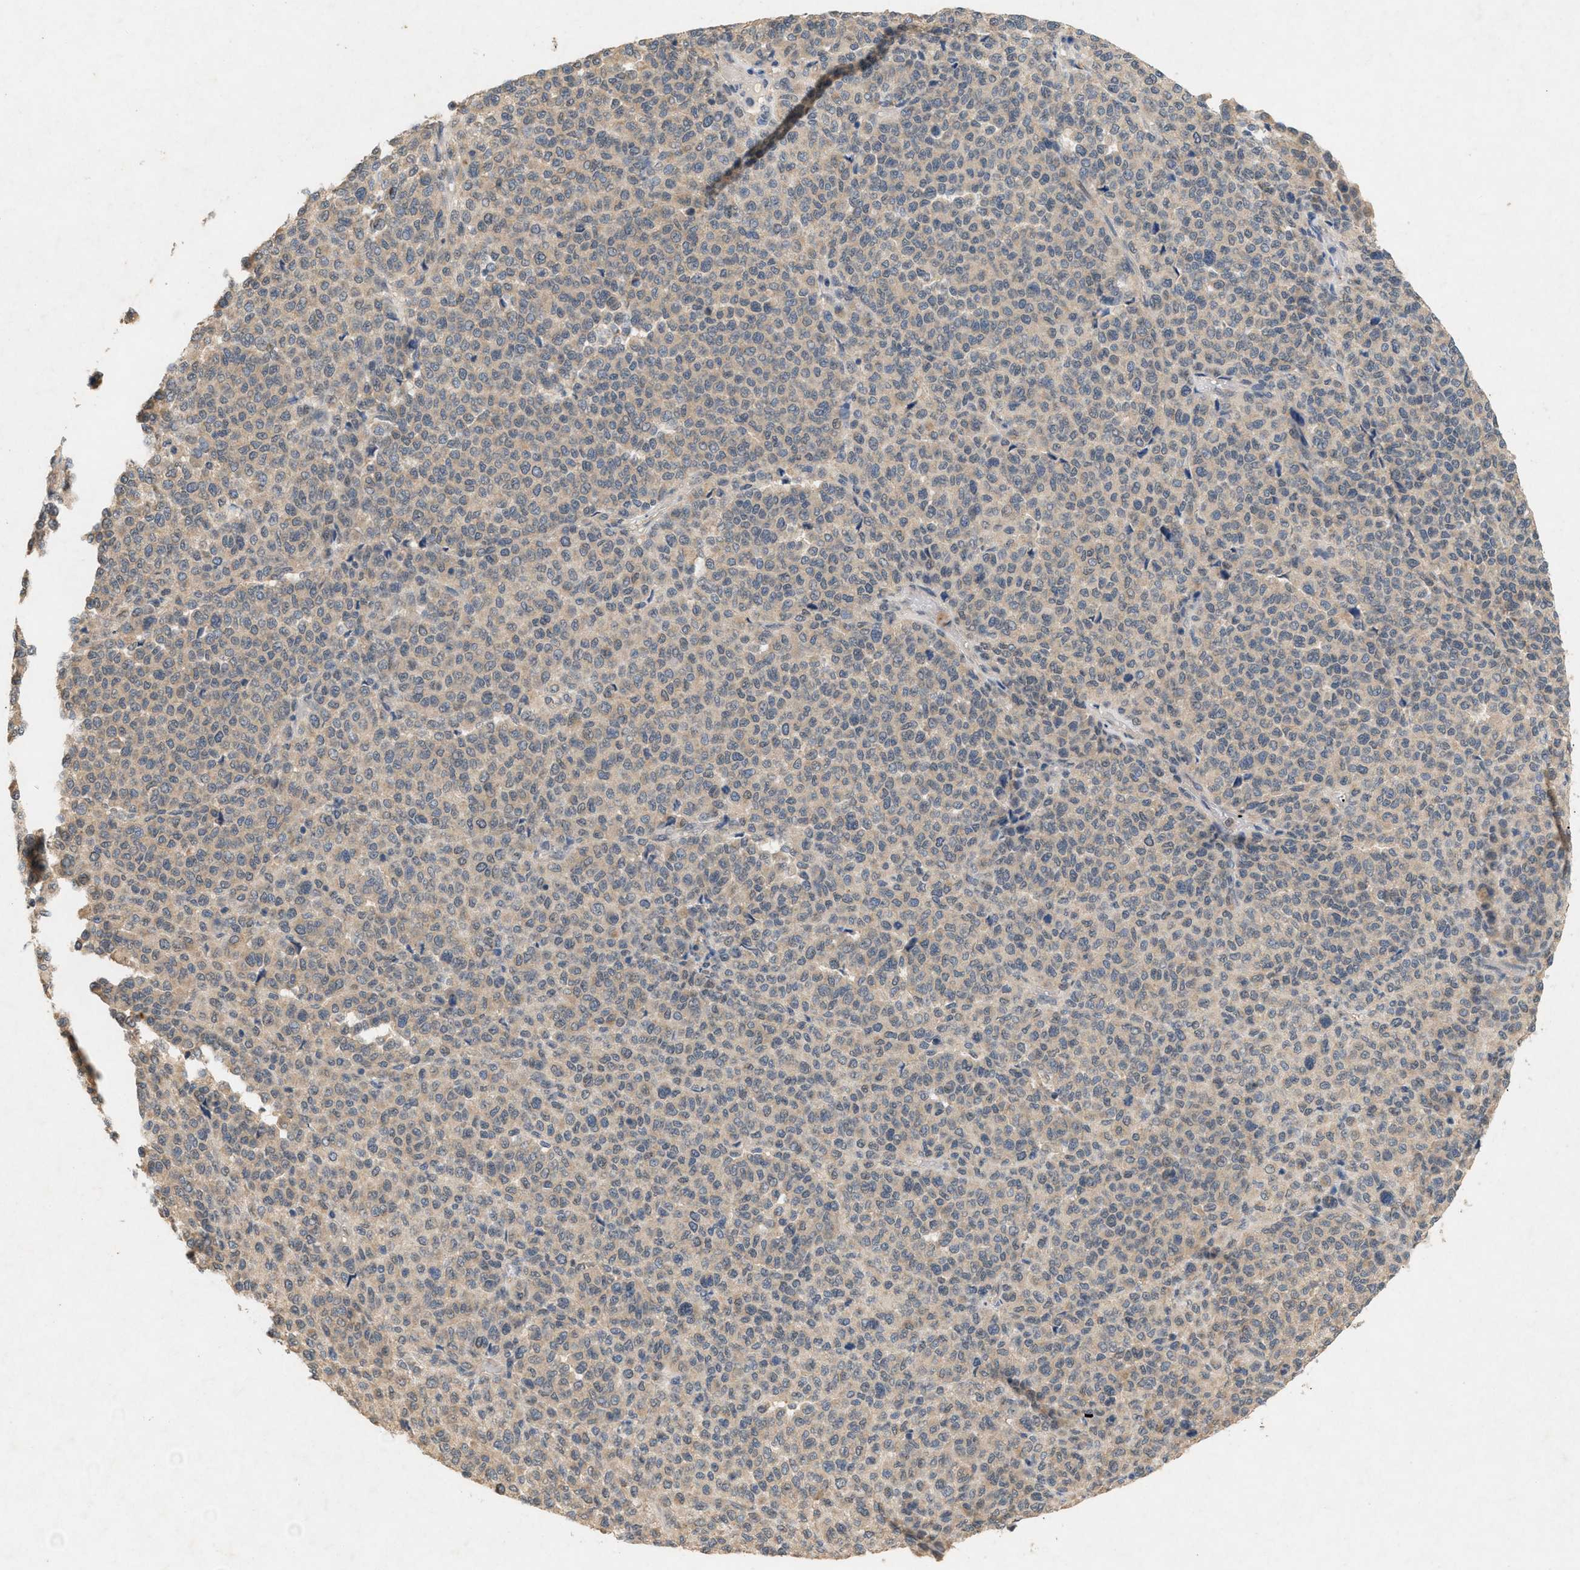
{"staining": {"intensity": "negative", "quantity": "none", "location": "none"}, "tissue": "melanoma", "cell_type": "Tumor cells", "image_type": "cancer", "snomed": [{"axis": "morphology", "description": "Malignant melanoma, Metastatic site"}, {"axis": "topography", "description": "Pancreas"}], "caption": "Tumor cells are negative for brown protein staining in melanoma. (Brightfield microscopy of DAB immunohistochemistry (IHC) at high magnification).", "gene": "DCAF7", "patient": {"sex": "female", "age": 30}}